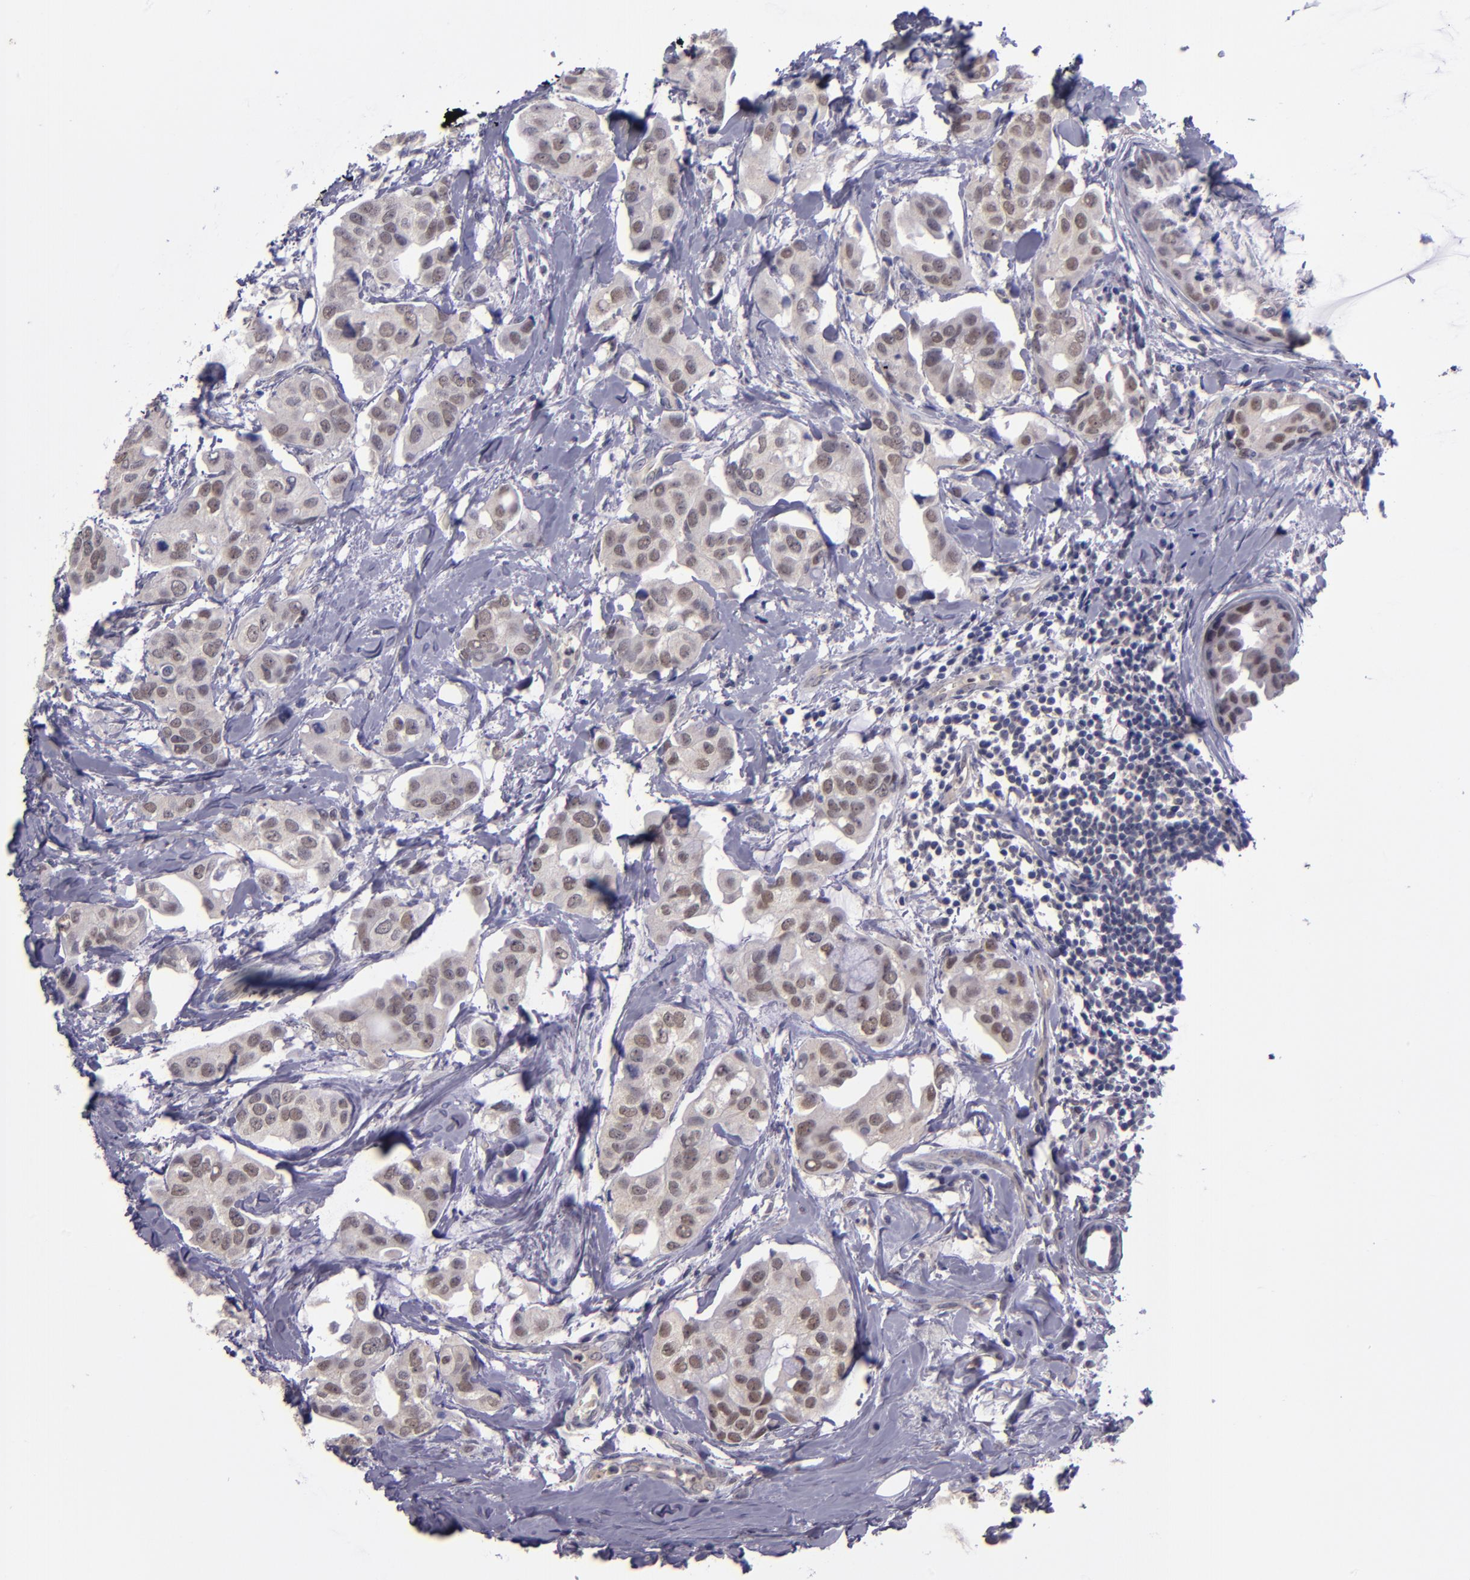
{"staining": {"intensity": "weak", "quantity": ">75%", "location": "nuclear"}, "tissue": "breast cancer", "cell_type": "Tumor cells", "image_type": "cancer", "snomed": [{"axis": "morphology", "description": "Duct carcinoma"}, {"axis": "topography", "description": "Breast"}], "caption": "Breast cancer was stained to show a protein in brown. There is low levels of weak nuclear positivity in about >75% of tumor cells. The staining was performed using DAB (3,3'-diaminobenzidine), with brown indicating positive protein expression. Nuclei are stained blue with hematoxylin.", "gene": "CEBPE", "patient": {"sex": "female", "age": 40}}